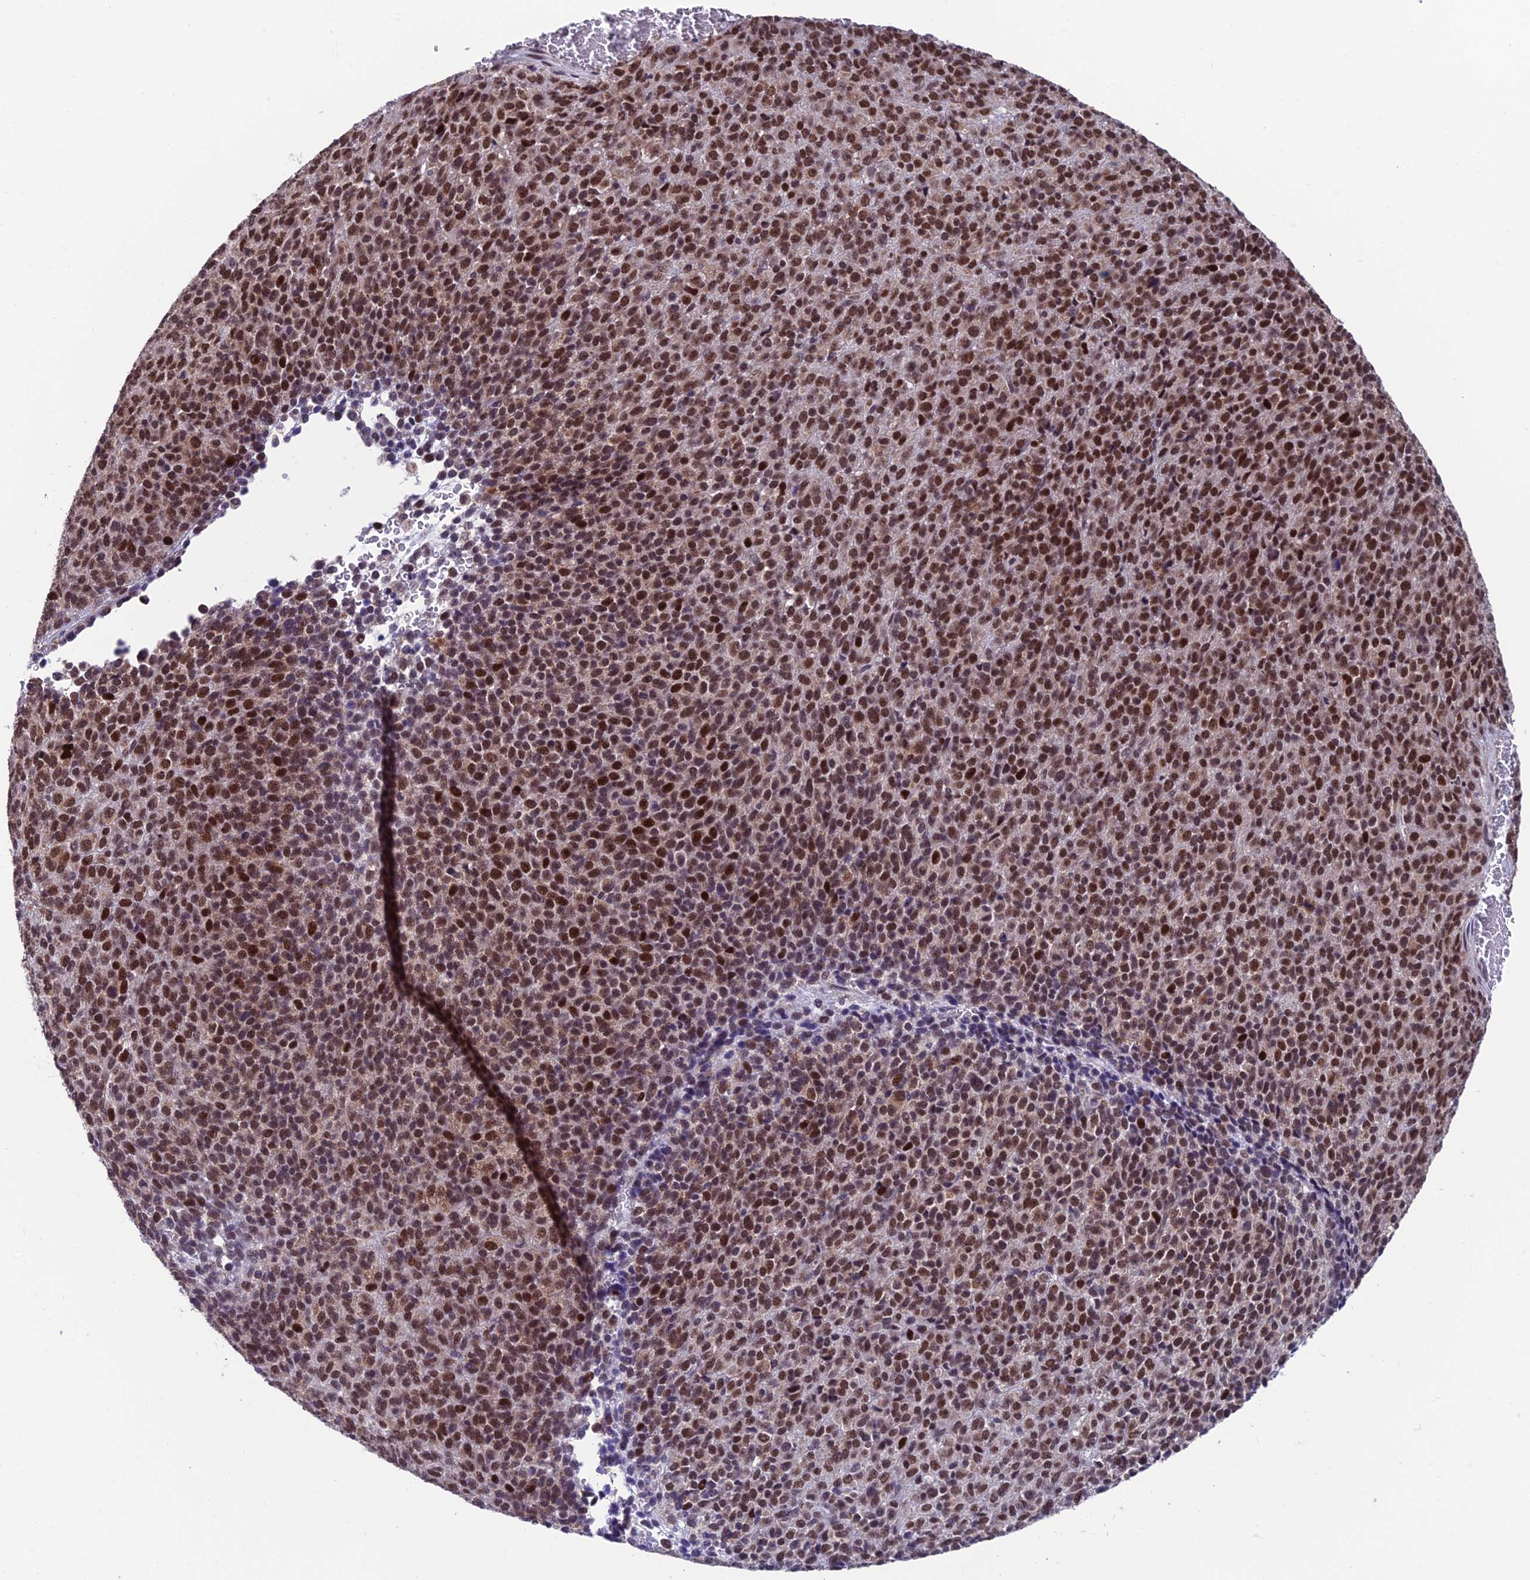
{"staining": {"intensity": "strong", "quantity": ">75%", "location": "nuclear"}, "tissue": "melanoma", "cell_type": "Tumor cells", "image_type": "cancer", "snomed": [{"axis": "morphology", "description": "Malignant melanoma, Metastatic site"}, {"axis": "topography", "description": "Brain"}], "caption": "Malignant melanoma (metastatic site) stained with a protein marker shows strong staining in tumor cells.", "gene": "KIAA1191", "patient": {"sex": "female", "age": 56}}